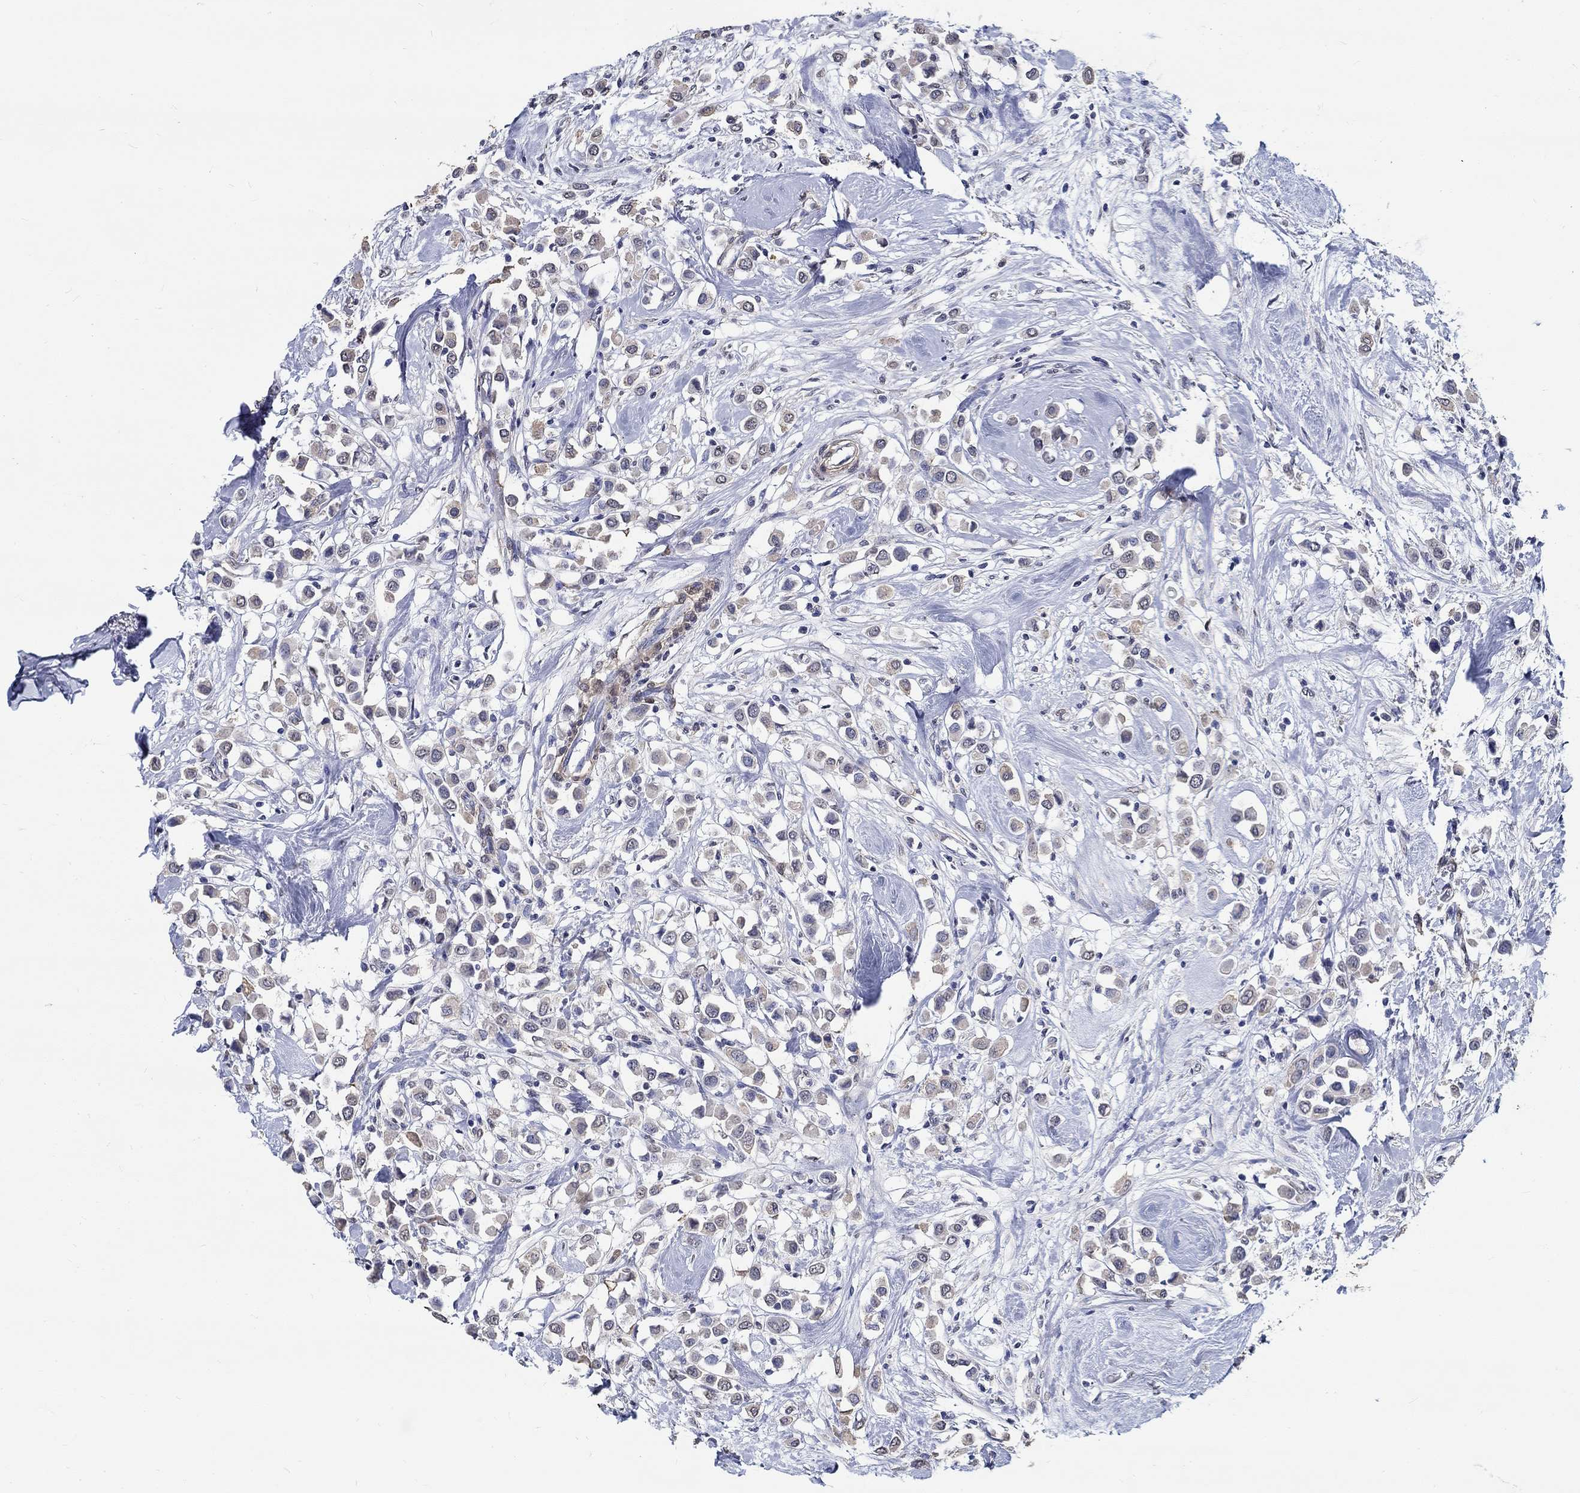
{"staining": {"intensity": "weak", "quantity": "25%-75%", "location": "cytoplasmic/membranous"}, "tissue": "breast cancer", "cell_type": "Tumor cells", "image_type": "cancer", "snomed": [{"axis": "morphology", "description": "Duct carcinoma"}, {"axis": "topography", "description": "Breast"}], "caption": "Protein analysis of breast cancer (invasive ductal carcinoma) tissue displays weak cytoplasmic/membranous expression in about 25%-75% of tumor cells.", "gene": "PDE1B", "patient": {"sex": "female", "age": 61}}